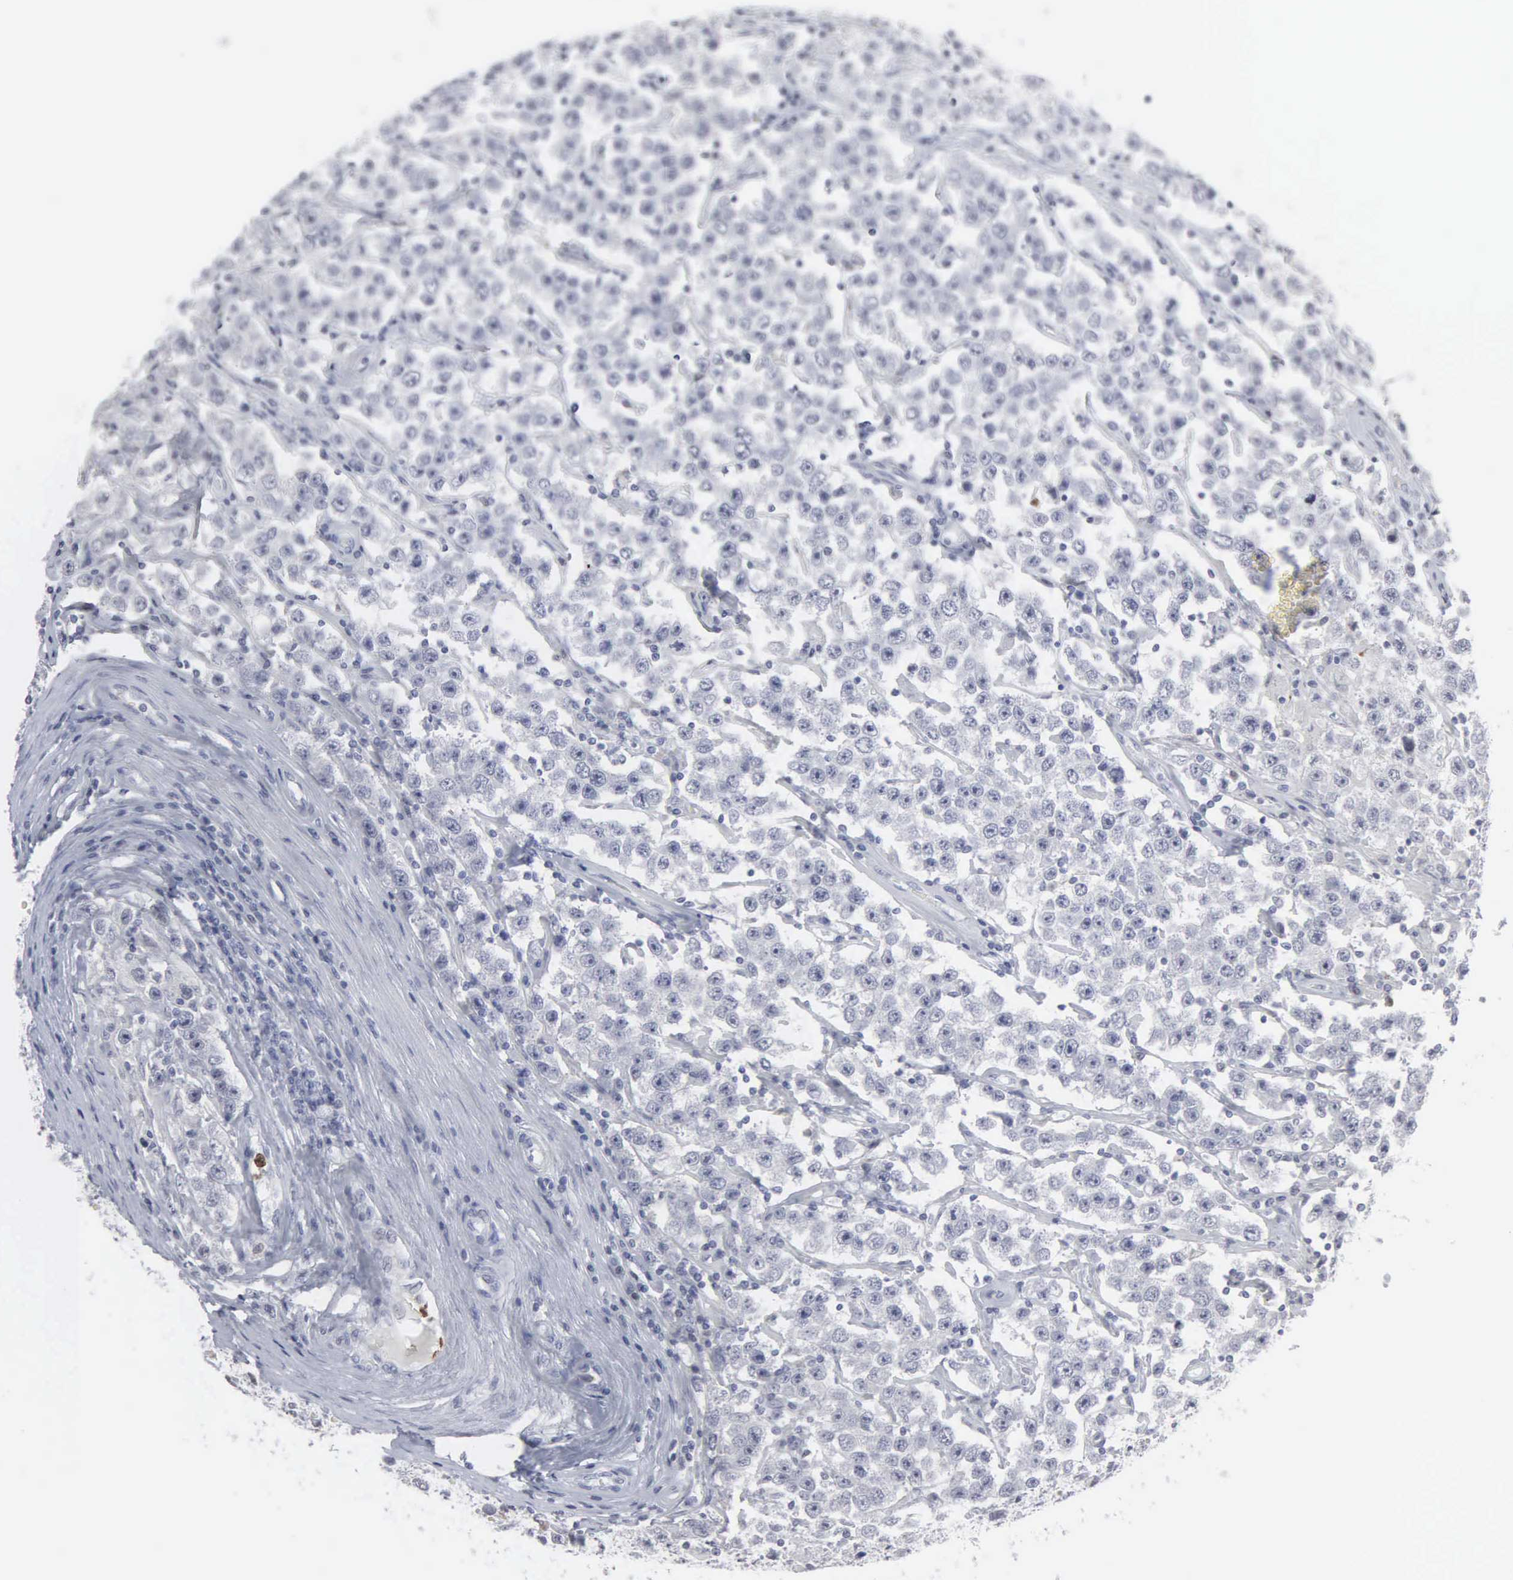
{"staining": {"intensity": "negative", "quantity": "none", "location": "none"}, "tissue": "testis cancer", "cell_type": "Tumor cells", "image_type": "cancer", "snomed": [{"axis": "morphology", "description": "Seminoma, NOS"}, {"axis": "topography", "description": "Testis"}], "caption": "High magnification brightfield microscopy of seminoma (testis) stained with DAB (3,3'-diaminobenzidine) (brown) and counterstained with hematoxylin (blue): tumor cells show no significant staining.", "gene": "SPIN3", "patient": {"sex": "male", "age": 52}}